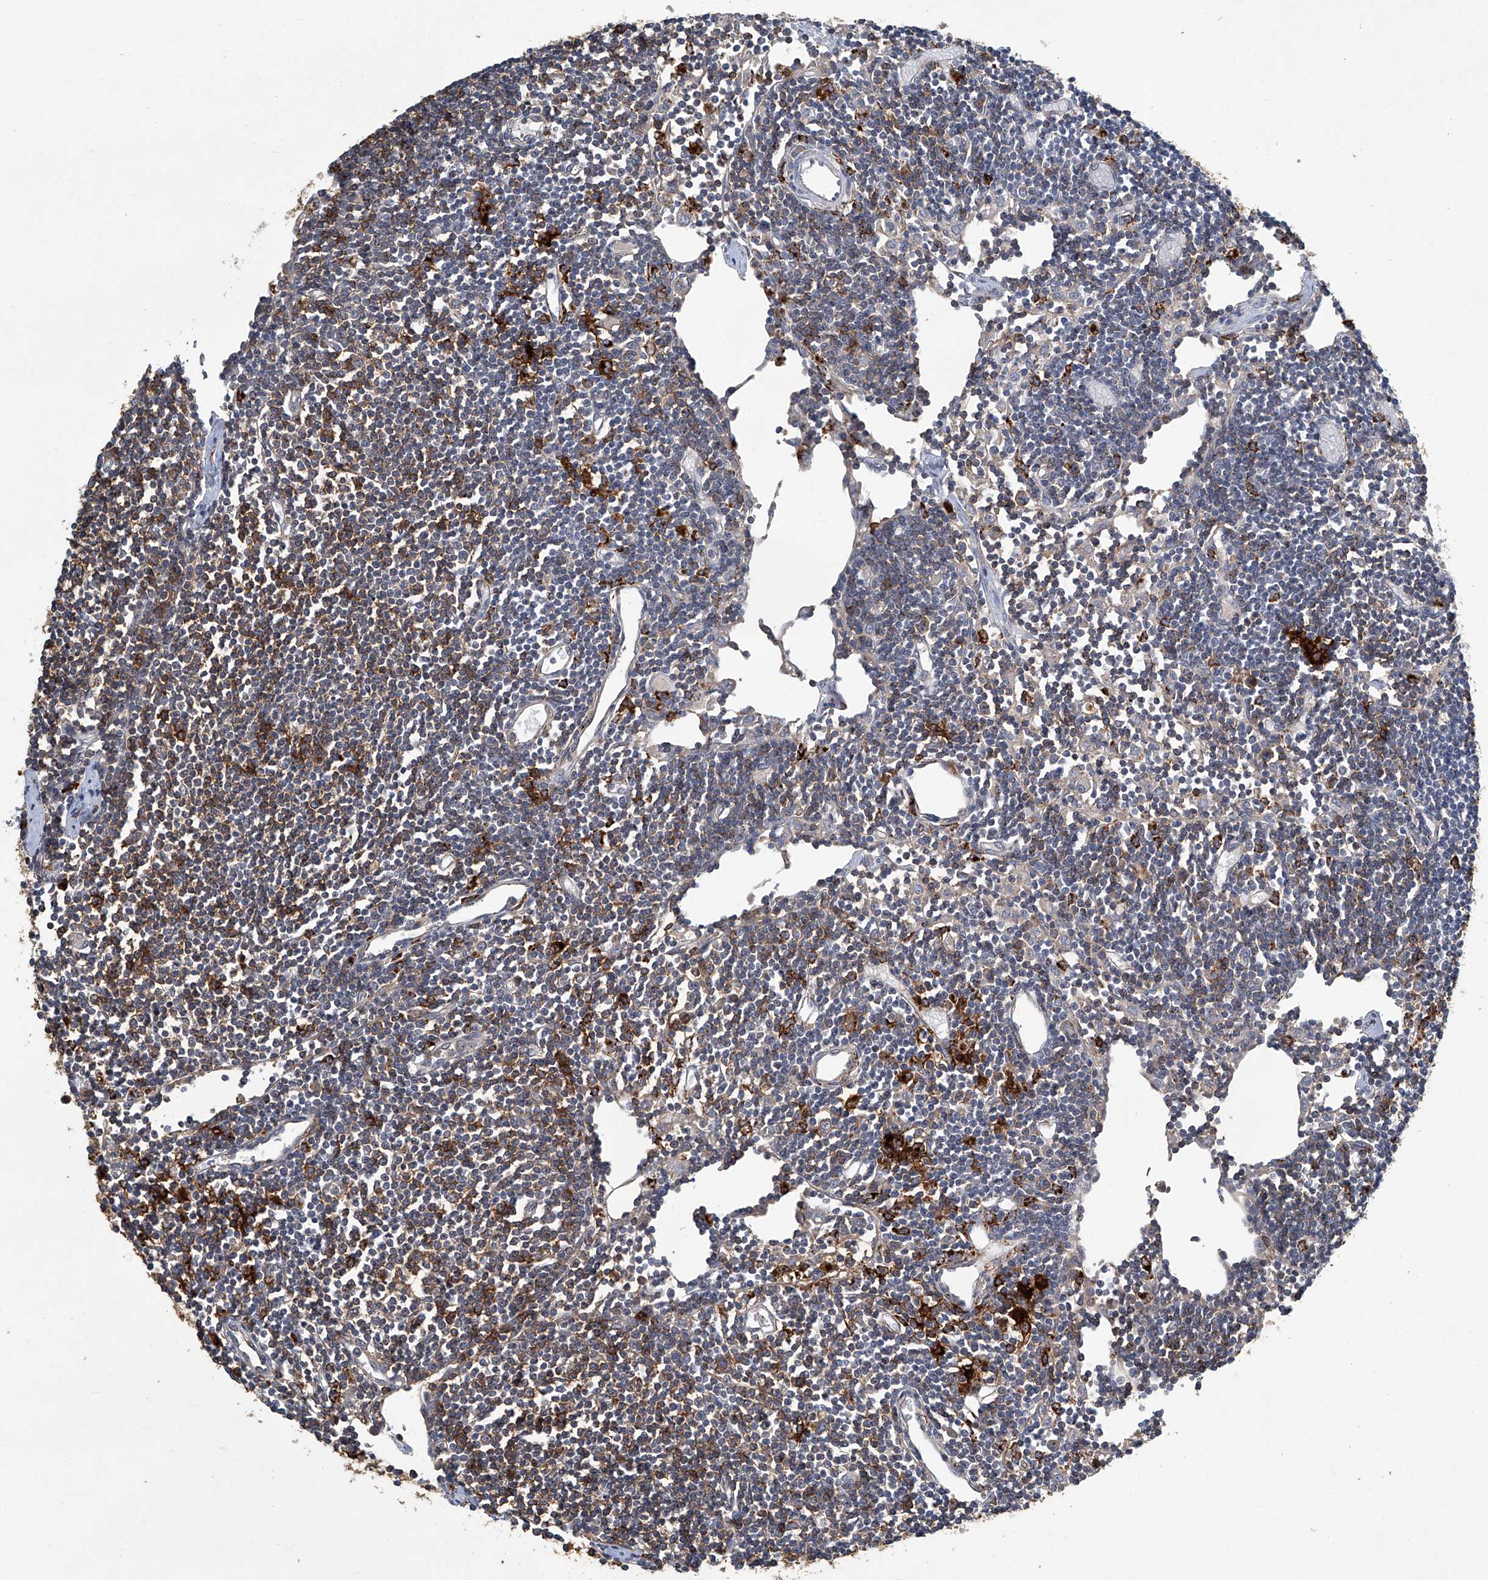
{"staining": {"intensity": "strong", "quantity": ">75%", "location": "cytoplasmic/membranous"}, "tissue": "lymph node", "cell_type": "Germinal center cells", "image_type": "normal", "snomed": [{"axis": "morphology", "description": "Normal tissue, NOS"}, {"axis": "topography", "description": "Lymph node"}], "caption": "Brown immunohistochemical staining in normal human lymph node shows strong cytoplasmic/membranous expression in about >75% of germinal center cells. (IHC, brightfield microscopy, high magnification).", "gene": "FAM167A", "patient": {"sex": "female", "age": 11}}